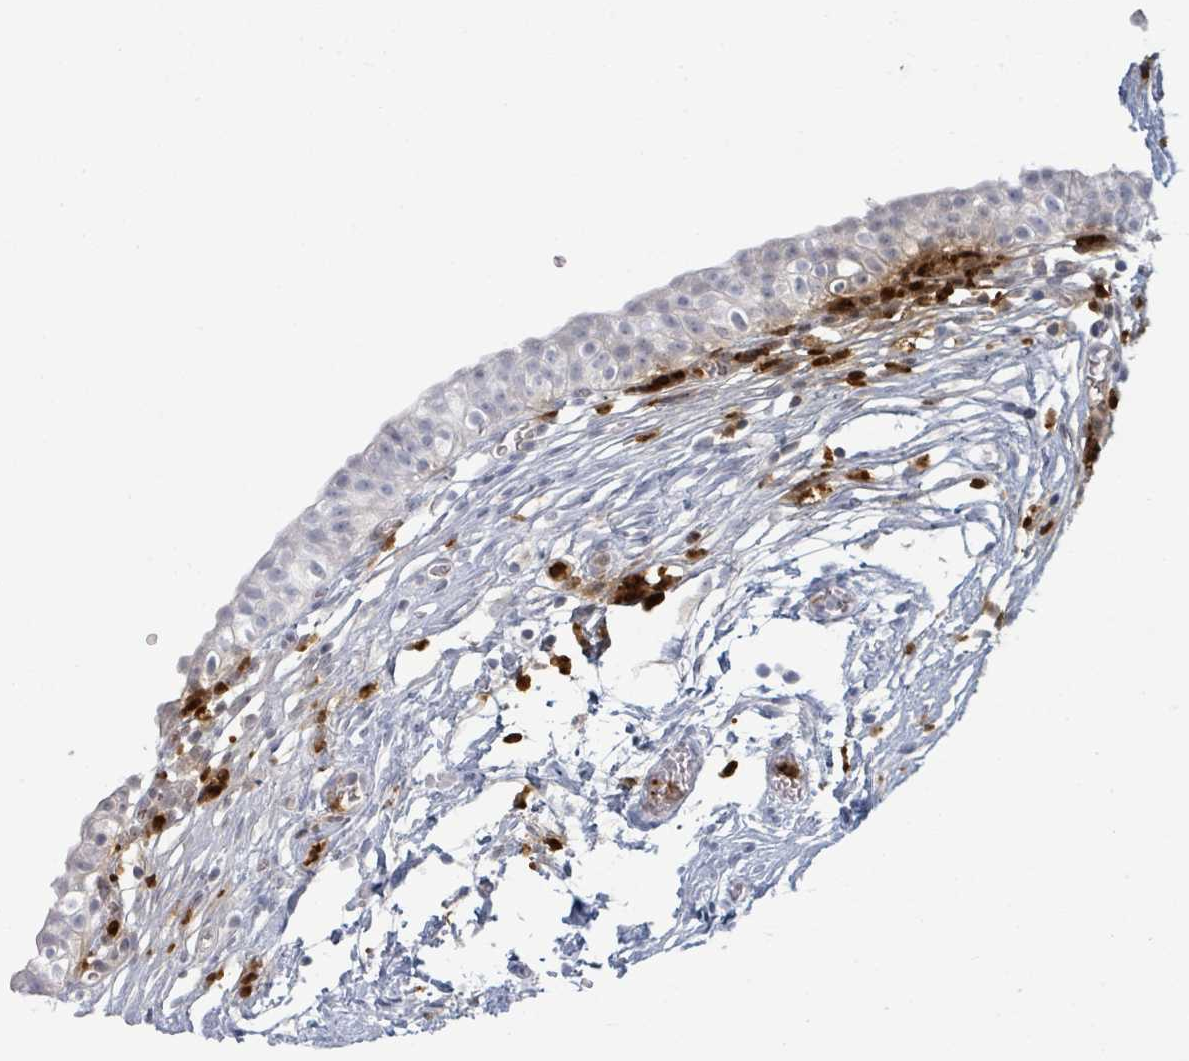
{"staining": {"intensity": "negative", "quantity": "none", "location": "none"}, "tissue": "urinary bladder", "cell_type": "Urothelial cells", "image_type": "normal", "snomed": [{"axis": "morphology", "description": "Normal tissue, NOS"}, {"axis": "topography", "description": "Urinary bladder"}, {"axis": "topography", "description": "Peripheral nerve tissue"}], "caption": "IHC image of unremarkable urinary bladder: urinary bladder stained with DAB (3,3'-diaminobenzidine) exhibits no significant protein staining in urothelial cells.", "gene": "DEFA4", "patient": {"sex": "male", "age": 55}}